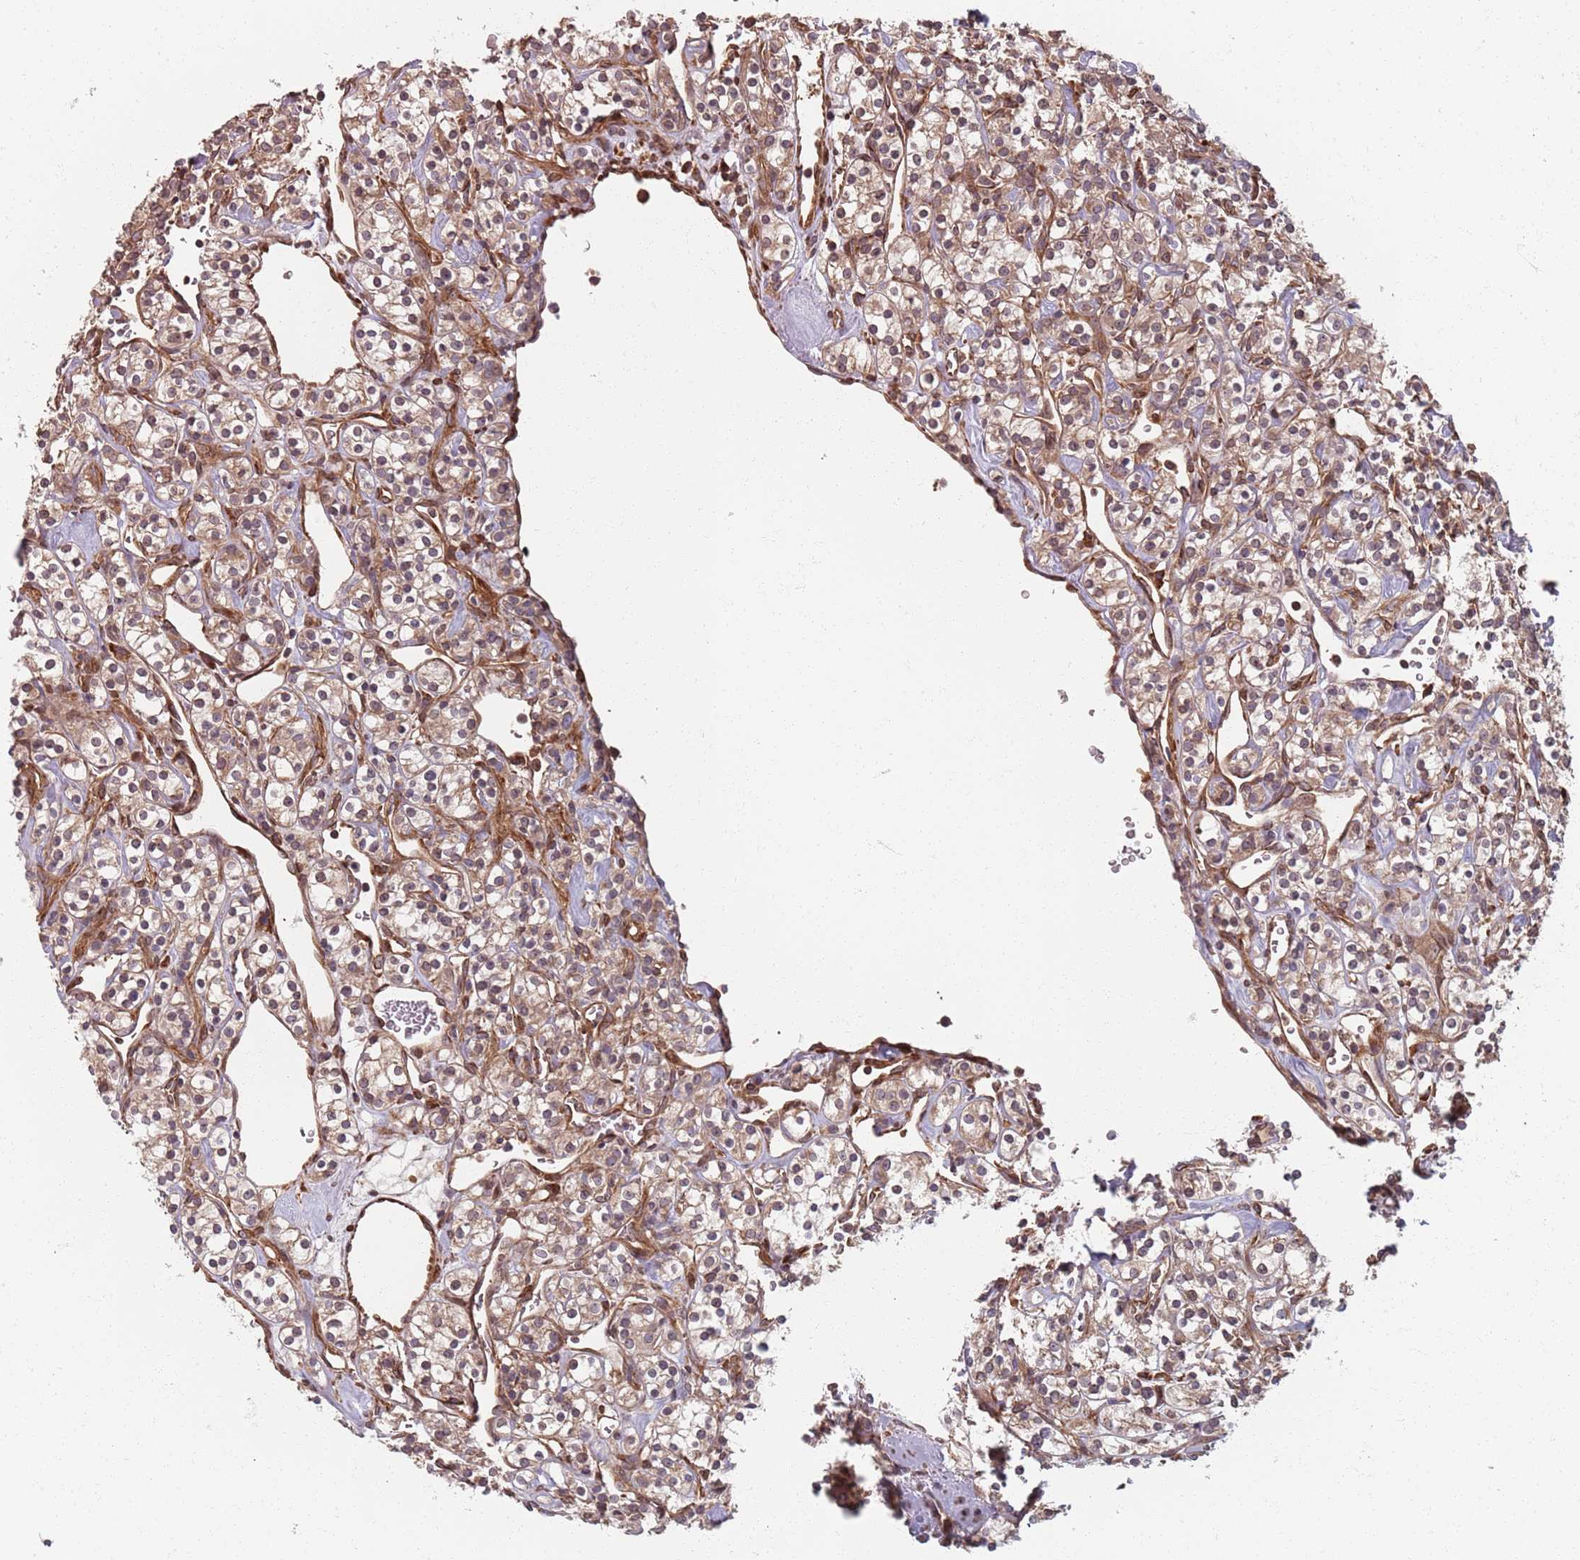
{"staining": {"intensity": "moderate", "quantity": ">75%", "location": "cytoplasmic/membranous"}, "tissue": "renal cancer", "cell_type": "Tumor cells", "image_type": "cancer", "snomed": [{"axis": "morphology", "description": "Adenocarcinoma, NOS"}, {"axis": "topography", "description": "Kidney"}], "caption": "Renal cancer (adenocarcinoma) stained with DAB (3,3'-diaminobenzidine) IHC demonstrates medium levels of moderate cytoplasmic/membranous expression in about >75% of tumor cells. Using DAB (brown) and hematoxylin (blue) stains, captured at high magnification using brightfield microscopy.", "gene": "NOTCH3", "patient": {"sex": "male", "age": 77}}